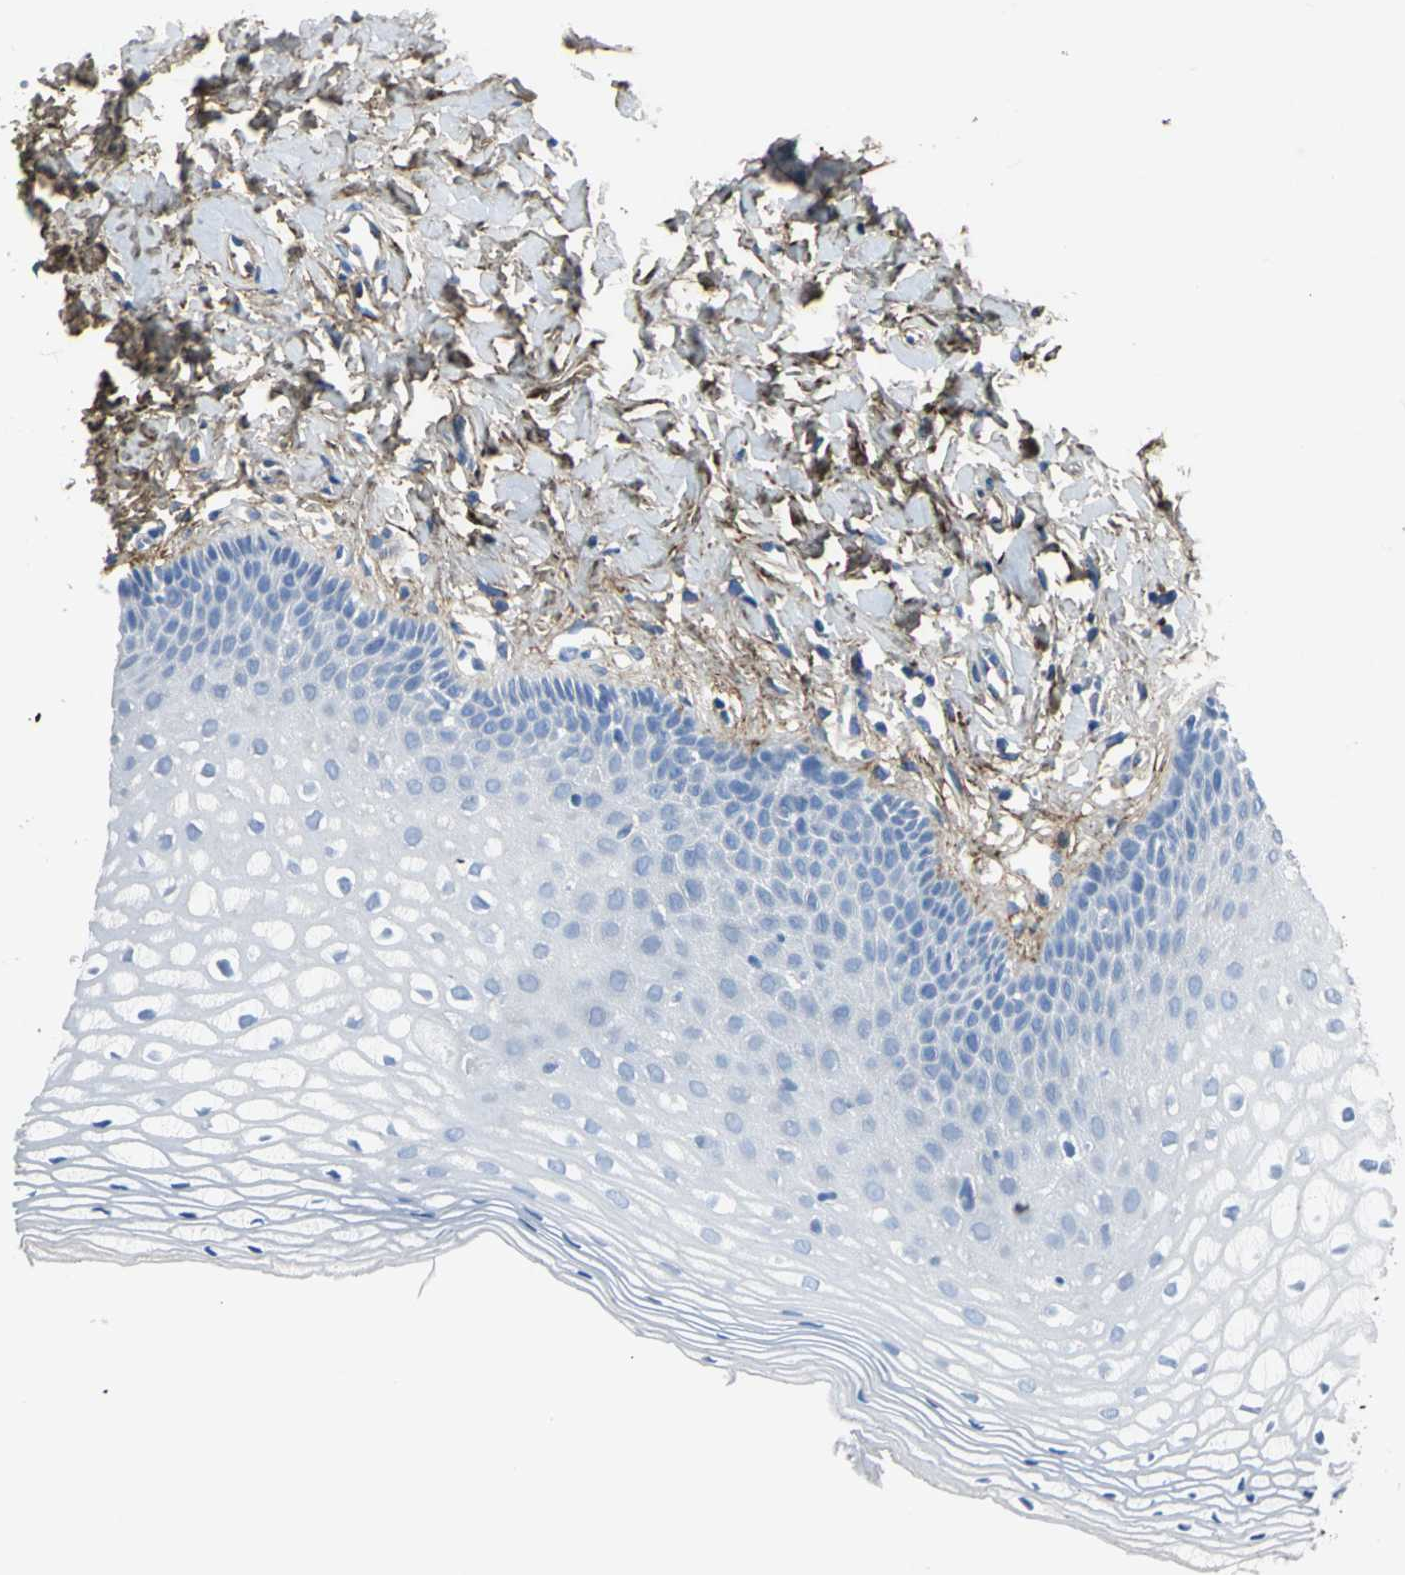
{"staining": {"intensity": "negative", "quantity": "none", "location": "none"}, "tissue": "vagina", "cell_type": "Squamous epithelial cells", "image_type": "normal", "snomed": [{"axis": "morphology", "description": "Normal tissue, NOS"}, {"axis": "topography", "description": "Vagina"}], "caption": "Micrograph shows no protein positivity in squamous epithelial cells of benign vagina. (DAB immunohistochemistry with hematoxylin counter stain).", "gene": "EFNB3", "patient": {"sex": "female", "age": 55}}